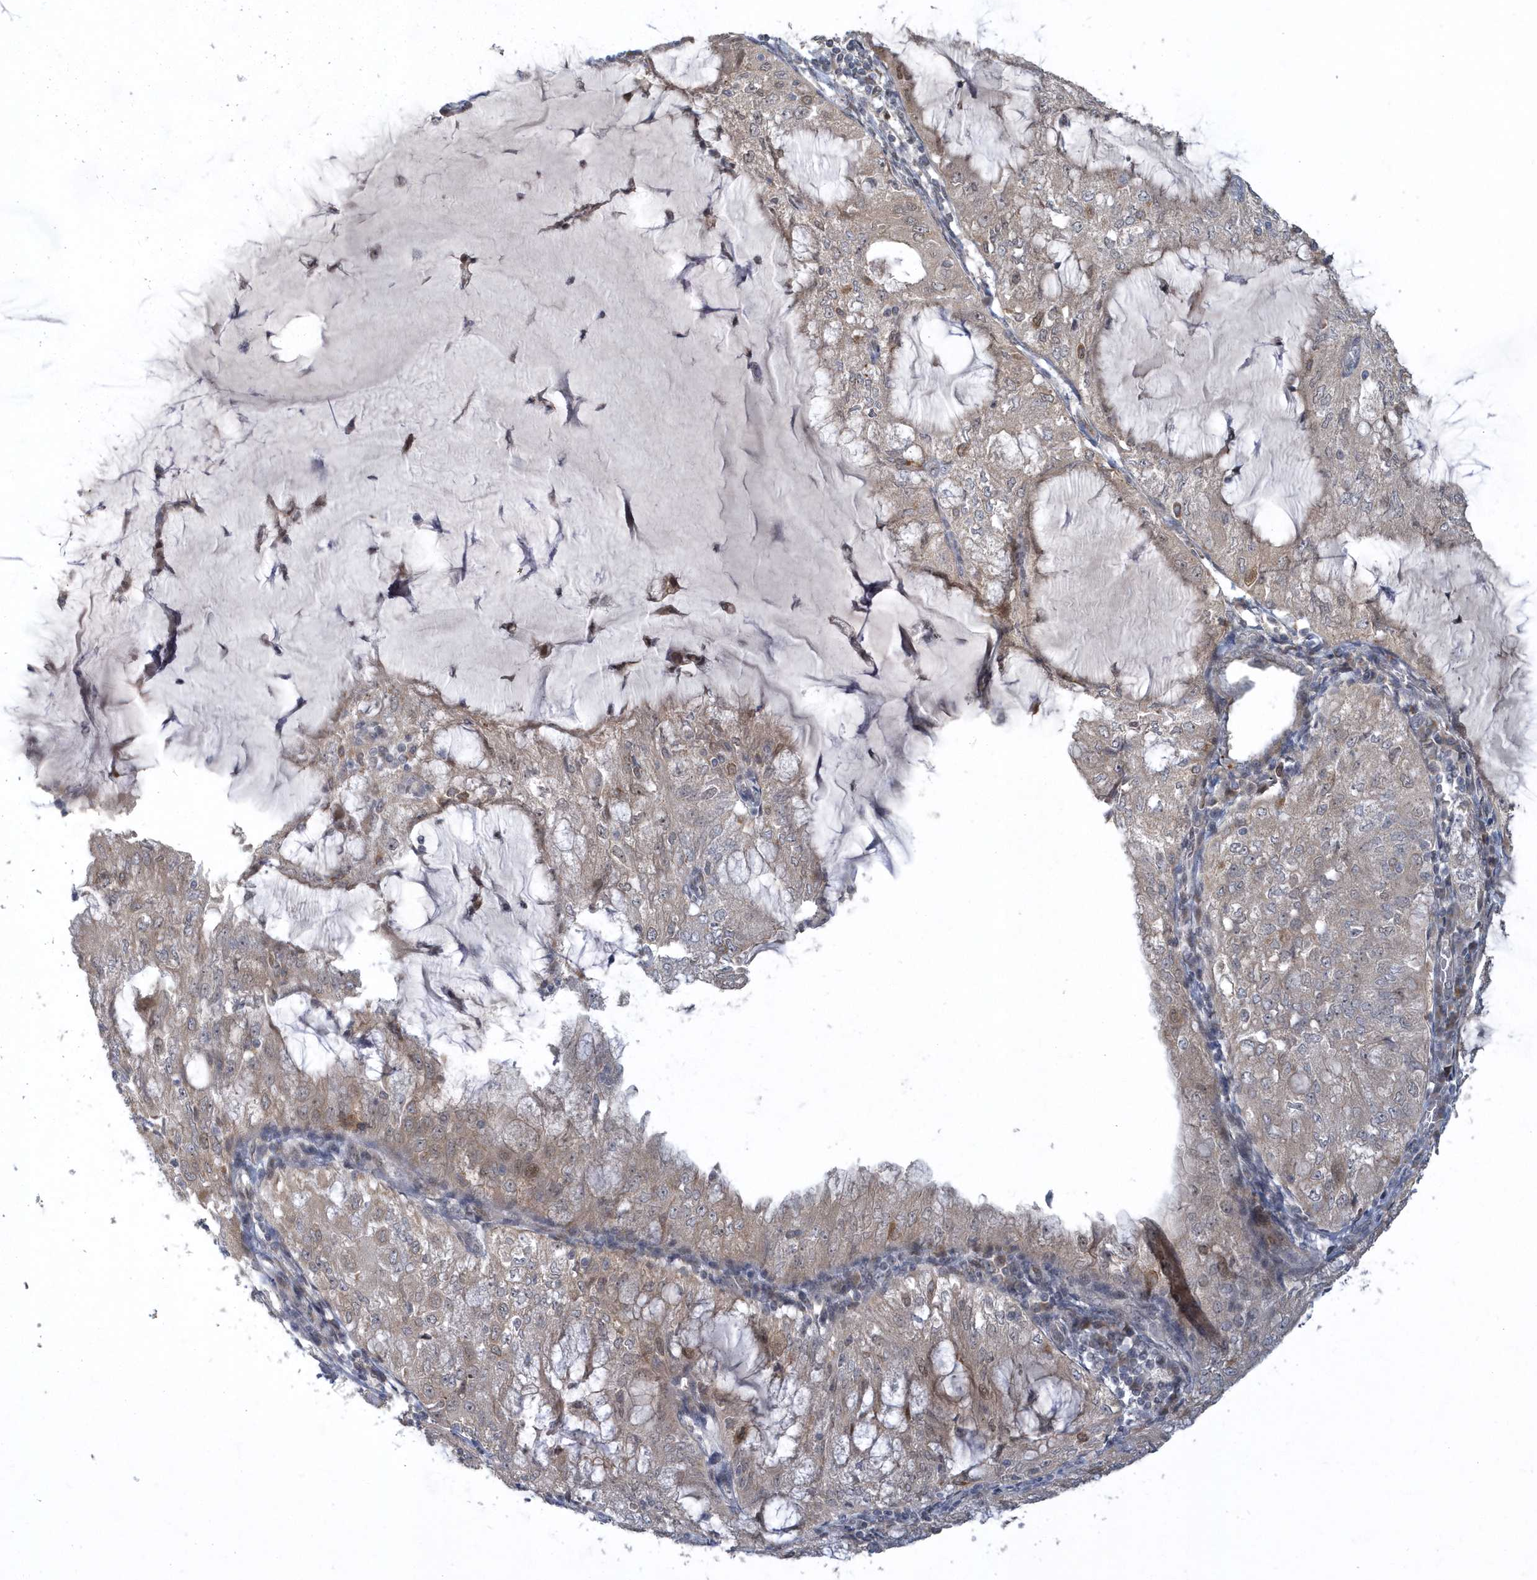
{"staining": {"intensity": "weak", "quantity": ">75%", "location": "cytoplasmic/membranous,nuclear"}, "tissue": "endometrial cancer", "cell_type": "Tumor cells", "image_type": "cancer", "snomed": [{"axis": "morphology", "description": "Adenocarcinoma, NOS"}, {"axis": "topography", "description": "Endometrium"}], "caption": "A brown stain labels weak cytoplasmic/membranous and nuclear expression of a protein in endometrial cancer tumor cells. The protein of interest is shown in brown color, while the nuclei are stained blue.", "gene": "TRAIP", "patient": {"sex": "female", "age": 81}}